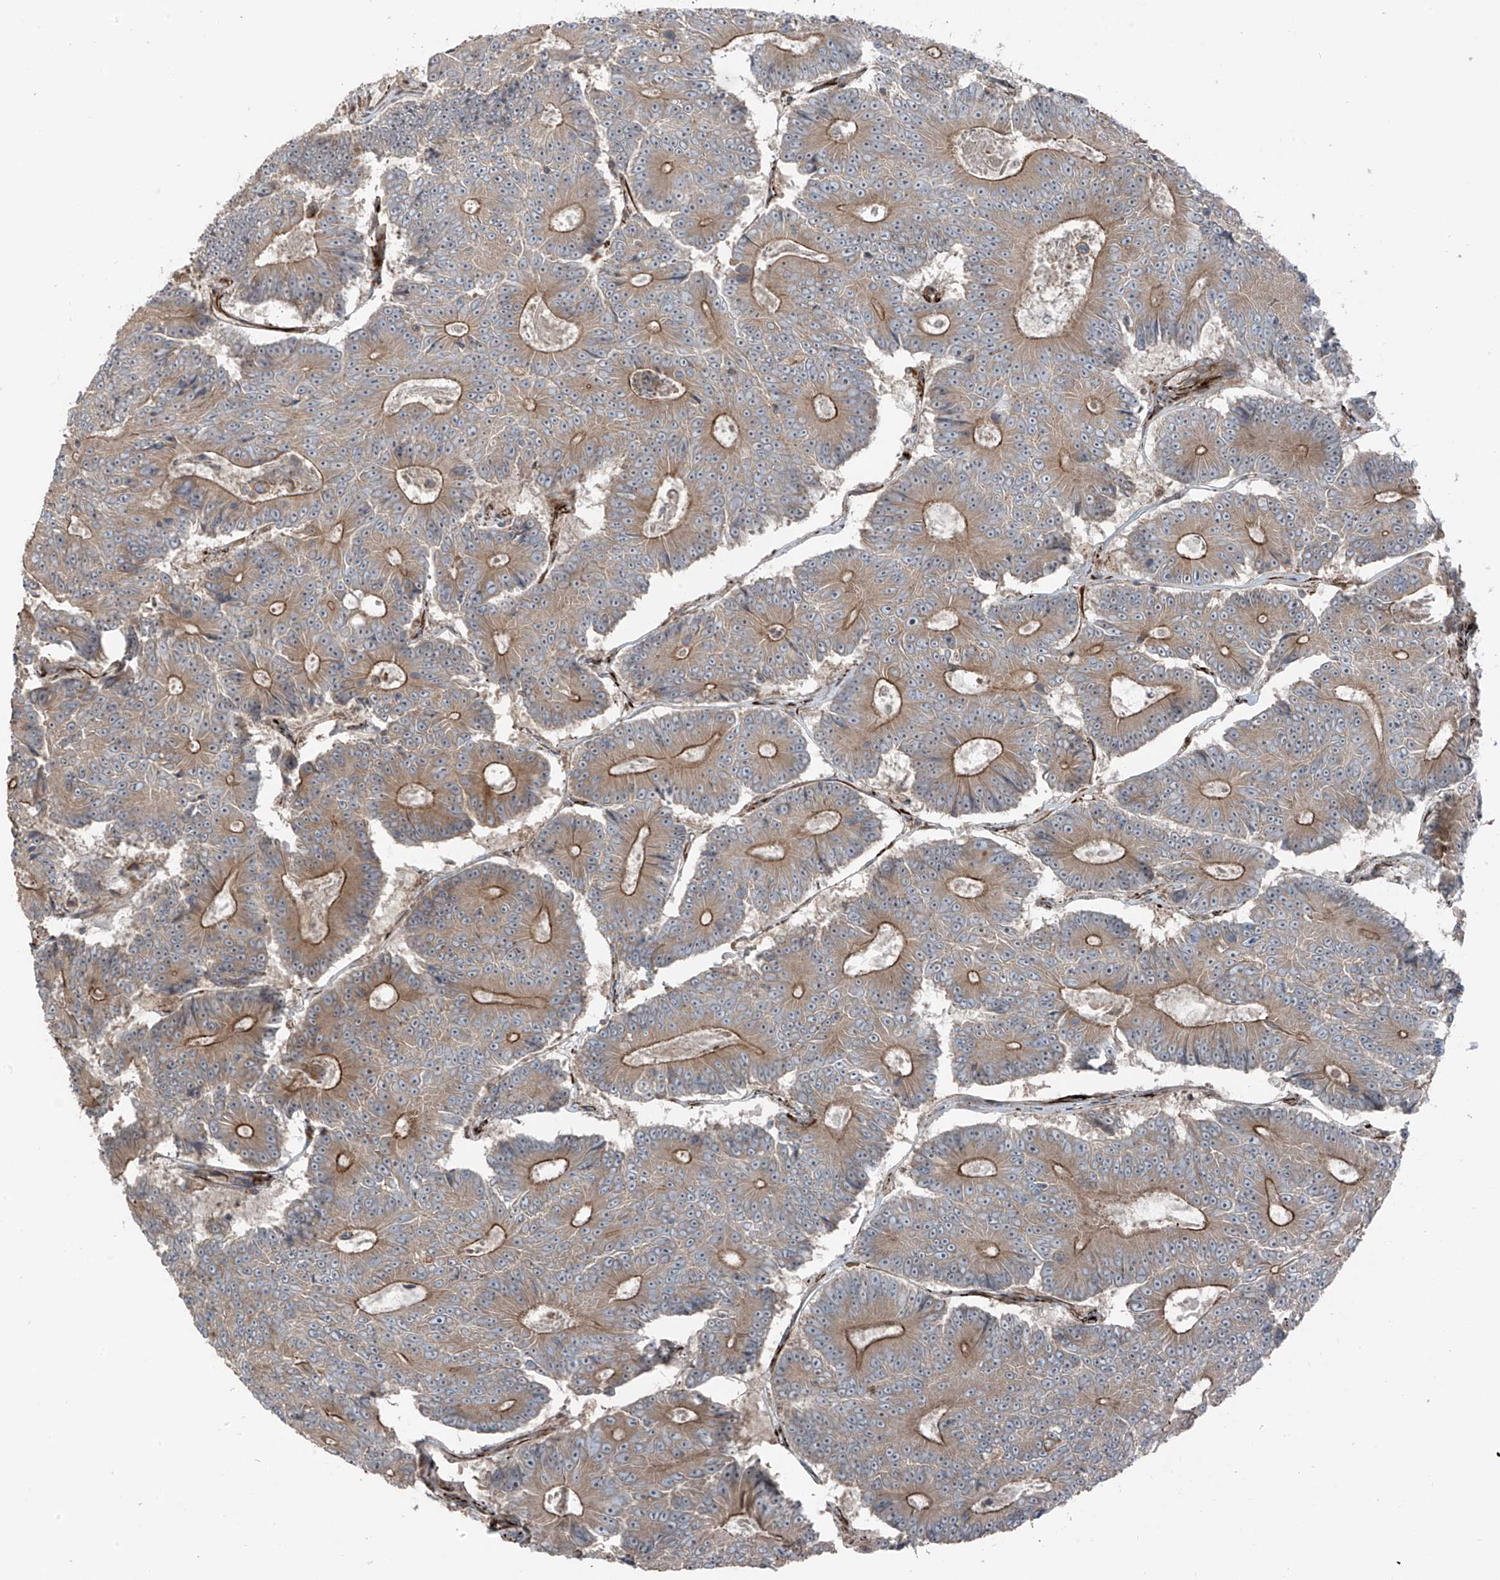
{"staining": {"intensity": "moderate", "quantity": ">75%", "location": "cytoplasmic/membranous"}, "tissue": "colorectal cancer", "cell_type": "Tumor cells", "image_type": "cancer", "snomed": [{"axis": "morphology", "description": "Adenocarcinoma, NOS"}, {"axis": "topography", "description": "Colon"}], "caption": "An IHC photomicrograph of neoplastic tissue is shown. Protein staining in brown shows moderate cytoplasmic/membranous positivity in adenocarcinoma (colorectal) within tumor cells.", "gene": "ERLEC1", "patient": {"sex": "male", "age": 83}}